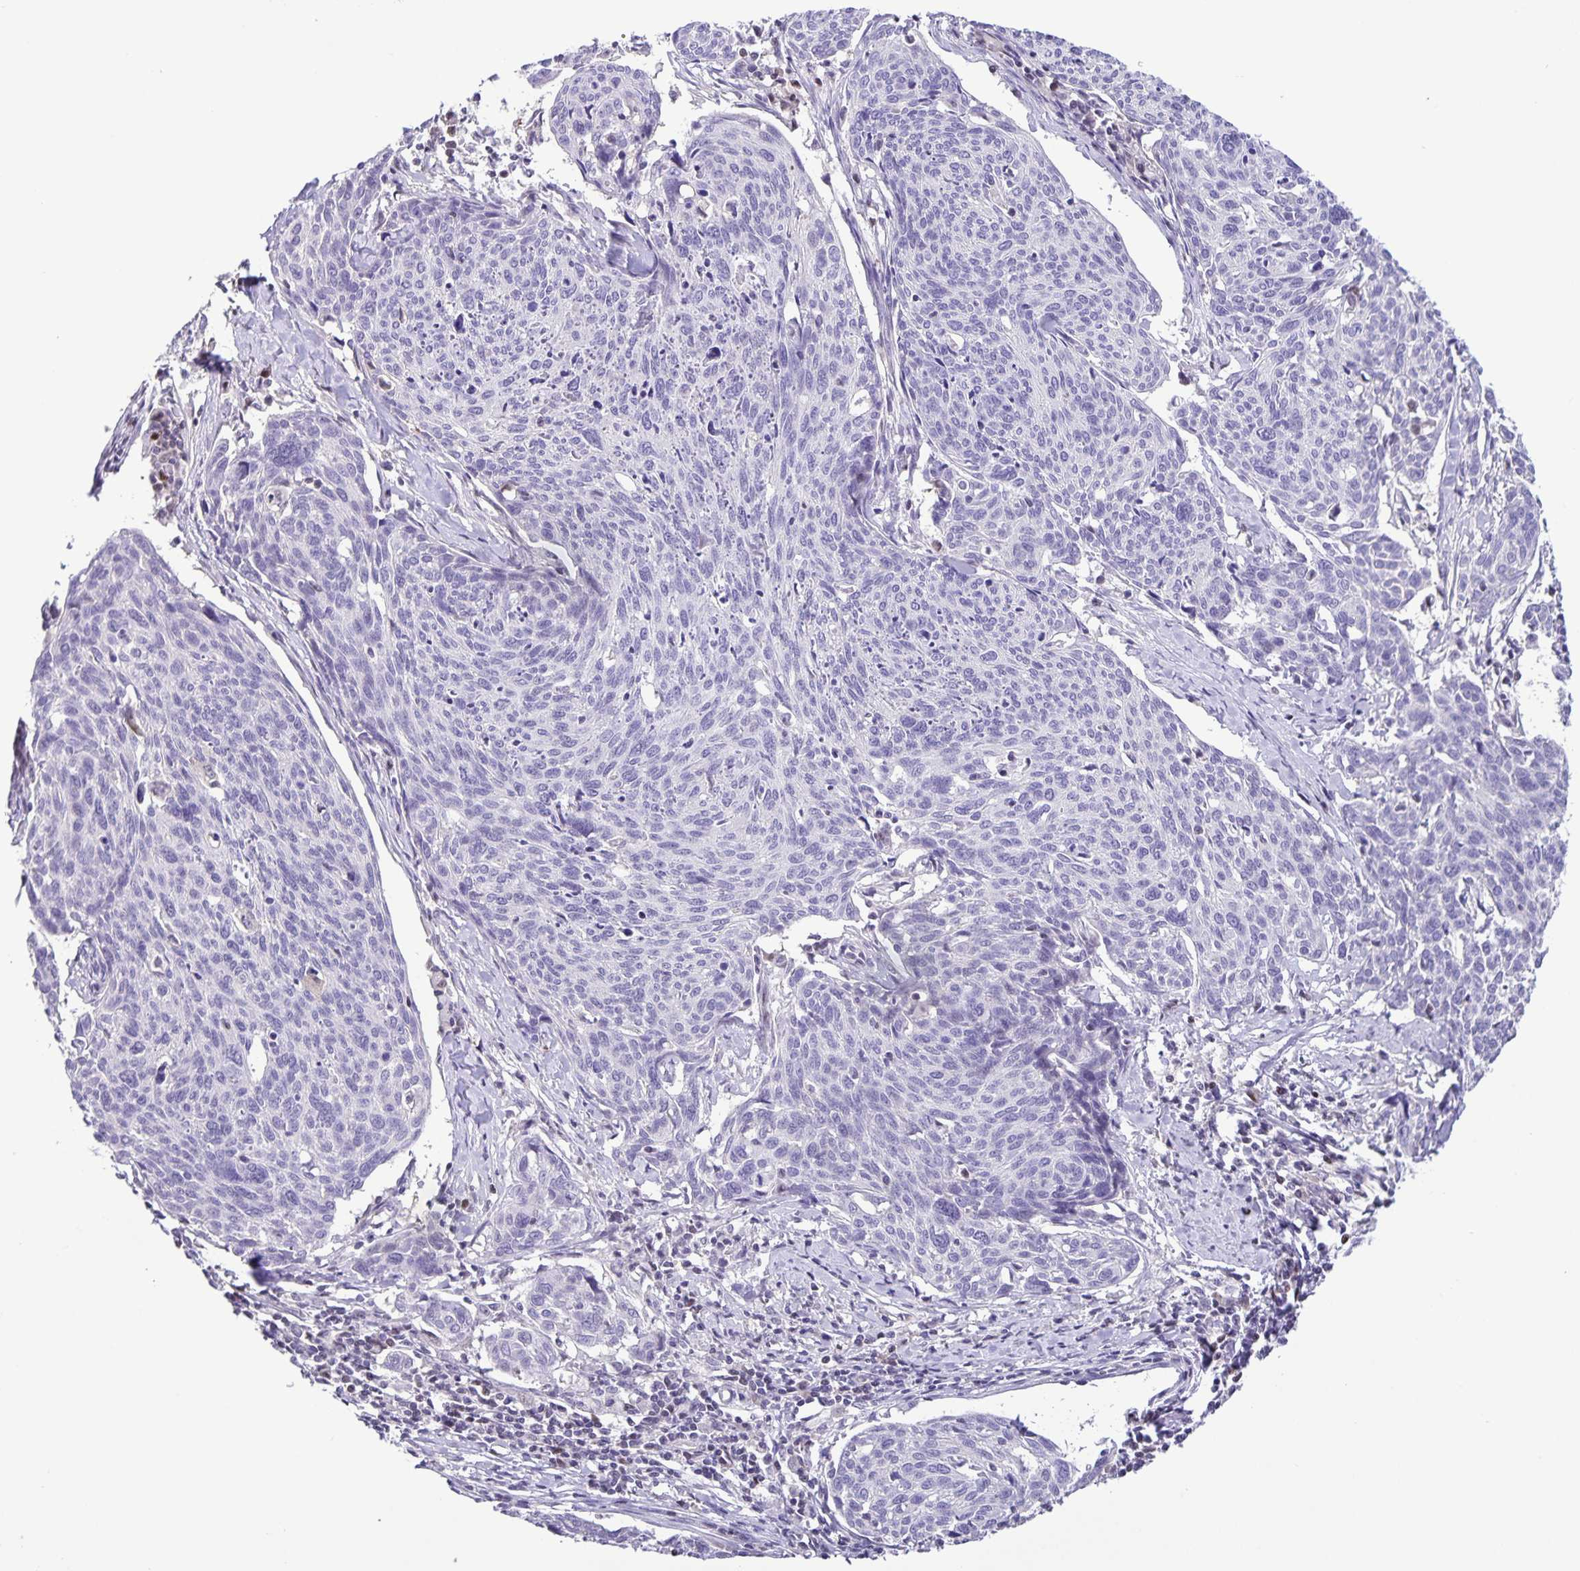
{"staining": {"intensity": "negative", "quantity": "none", "location": "none"}, "tissue": "cervical cancer", "cell_type": "Tumor cells", "image_type": "cancer", "snomed": [{"axis": "morphology", "description": "Squamous cell carcinoma, NOS"}, {"axis": "topography", "description": "Cervix"}], "caption": "Immunohistochemical staining of human squamous cell carcinoma (cervical) reveals no significant expression in tumor cells.", "gene": "ONECUT2", "patient": {"sex": "female", "age": 49}}